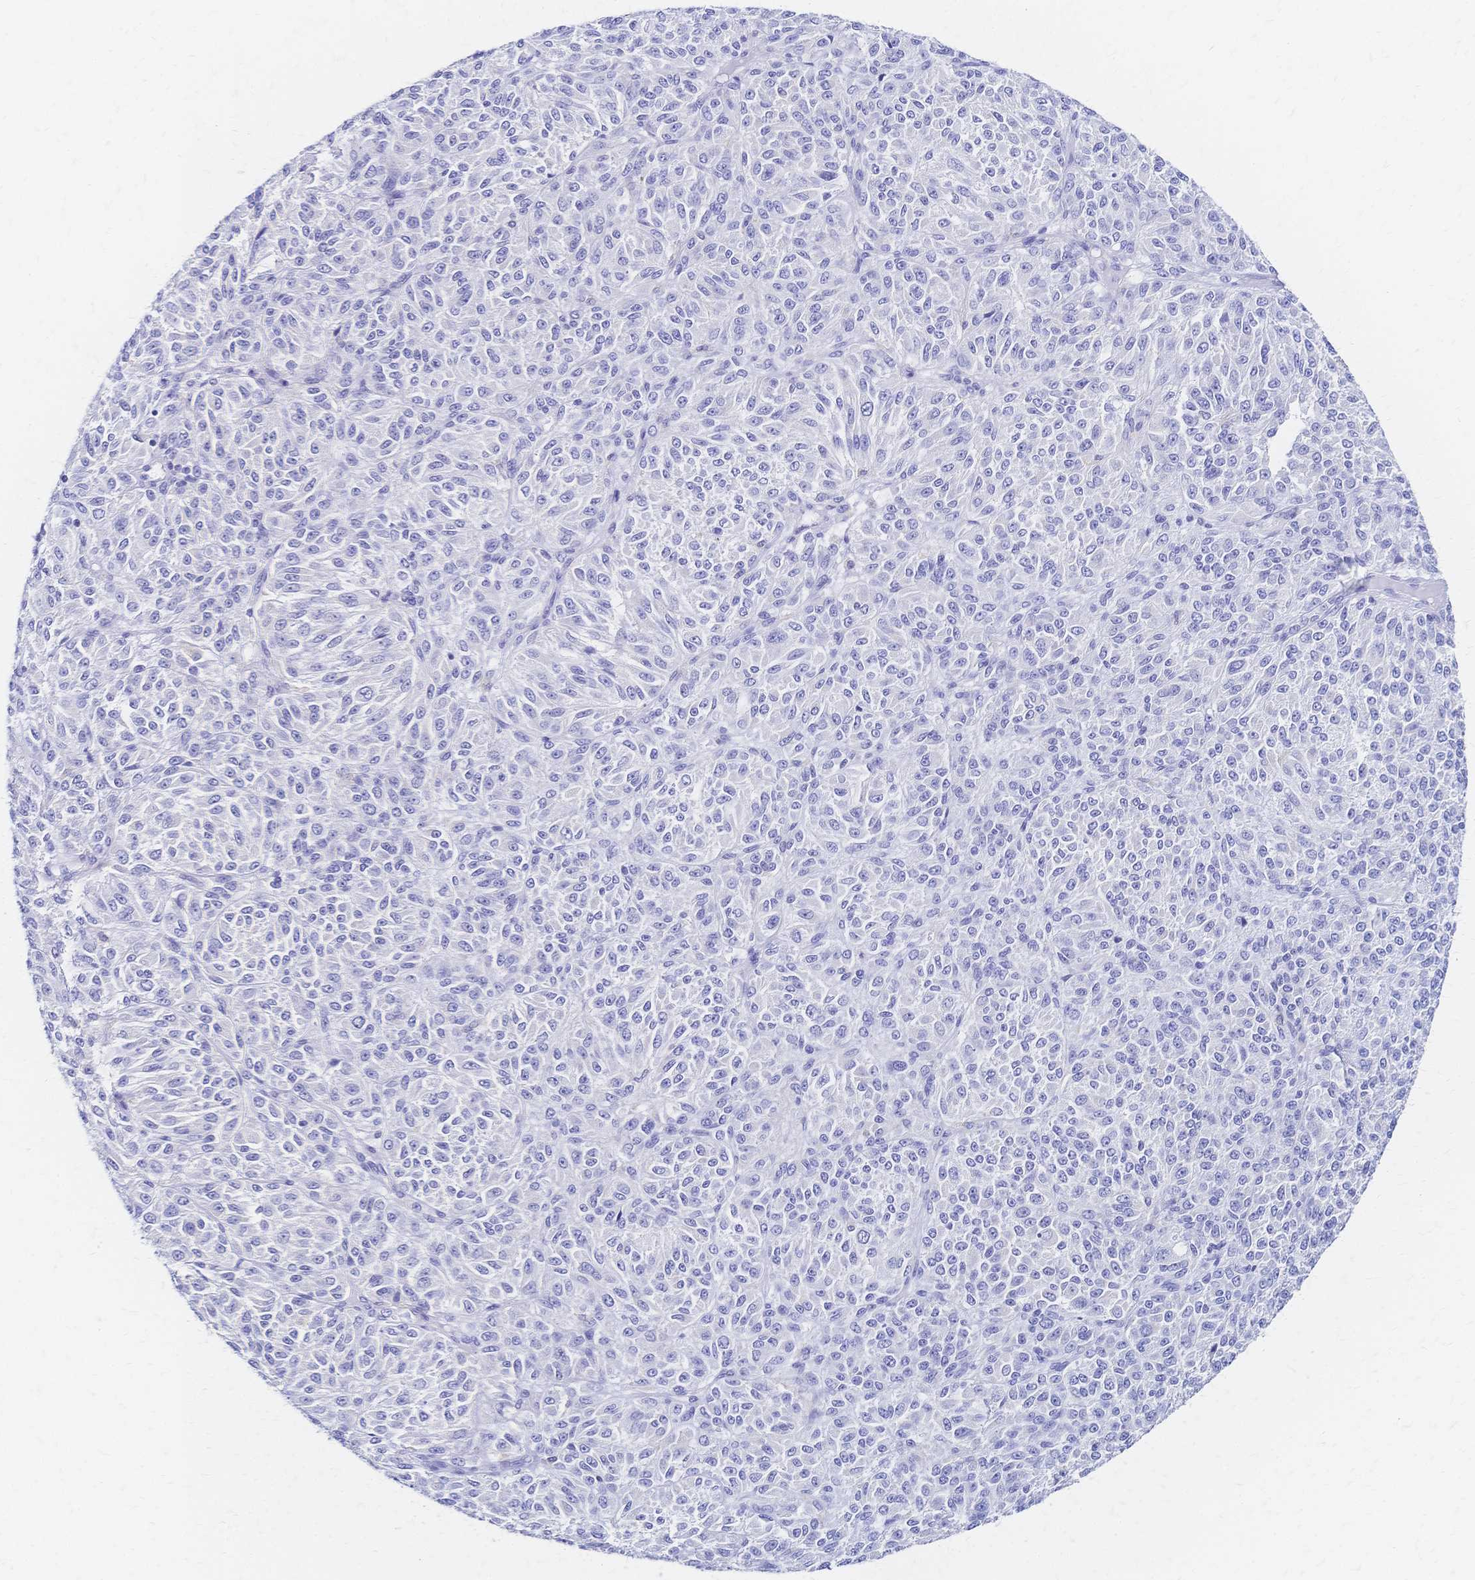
{"staining": {"intensity": "negative", "quantity": "none", "location": "none"}, "tissue": "melanoma", "cell_type": "Tumor cells", "image_type": "cancer", "snomed": [{"axis": "morphology", "description": "Malignant melanoma, Metastatic site"}, {"axis": "topography", "description": "Brain"}], "caption": "Immunohistochemical staining of human malignant melanoma (metastatic site) shows no significant staining in tumor cells. (DAB immunohistochemistry with hematoxylin counter stain).", "gene": "SLC5A1", "patient": {"sex": "female", "age": 56}}